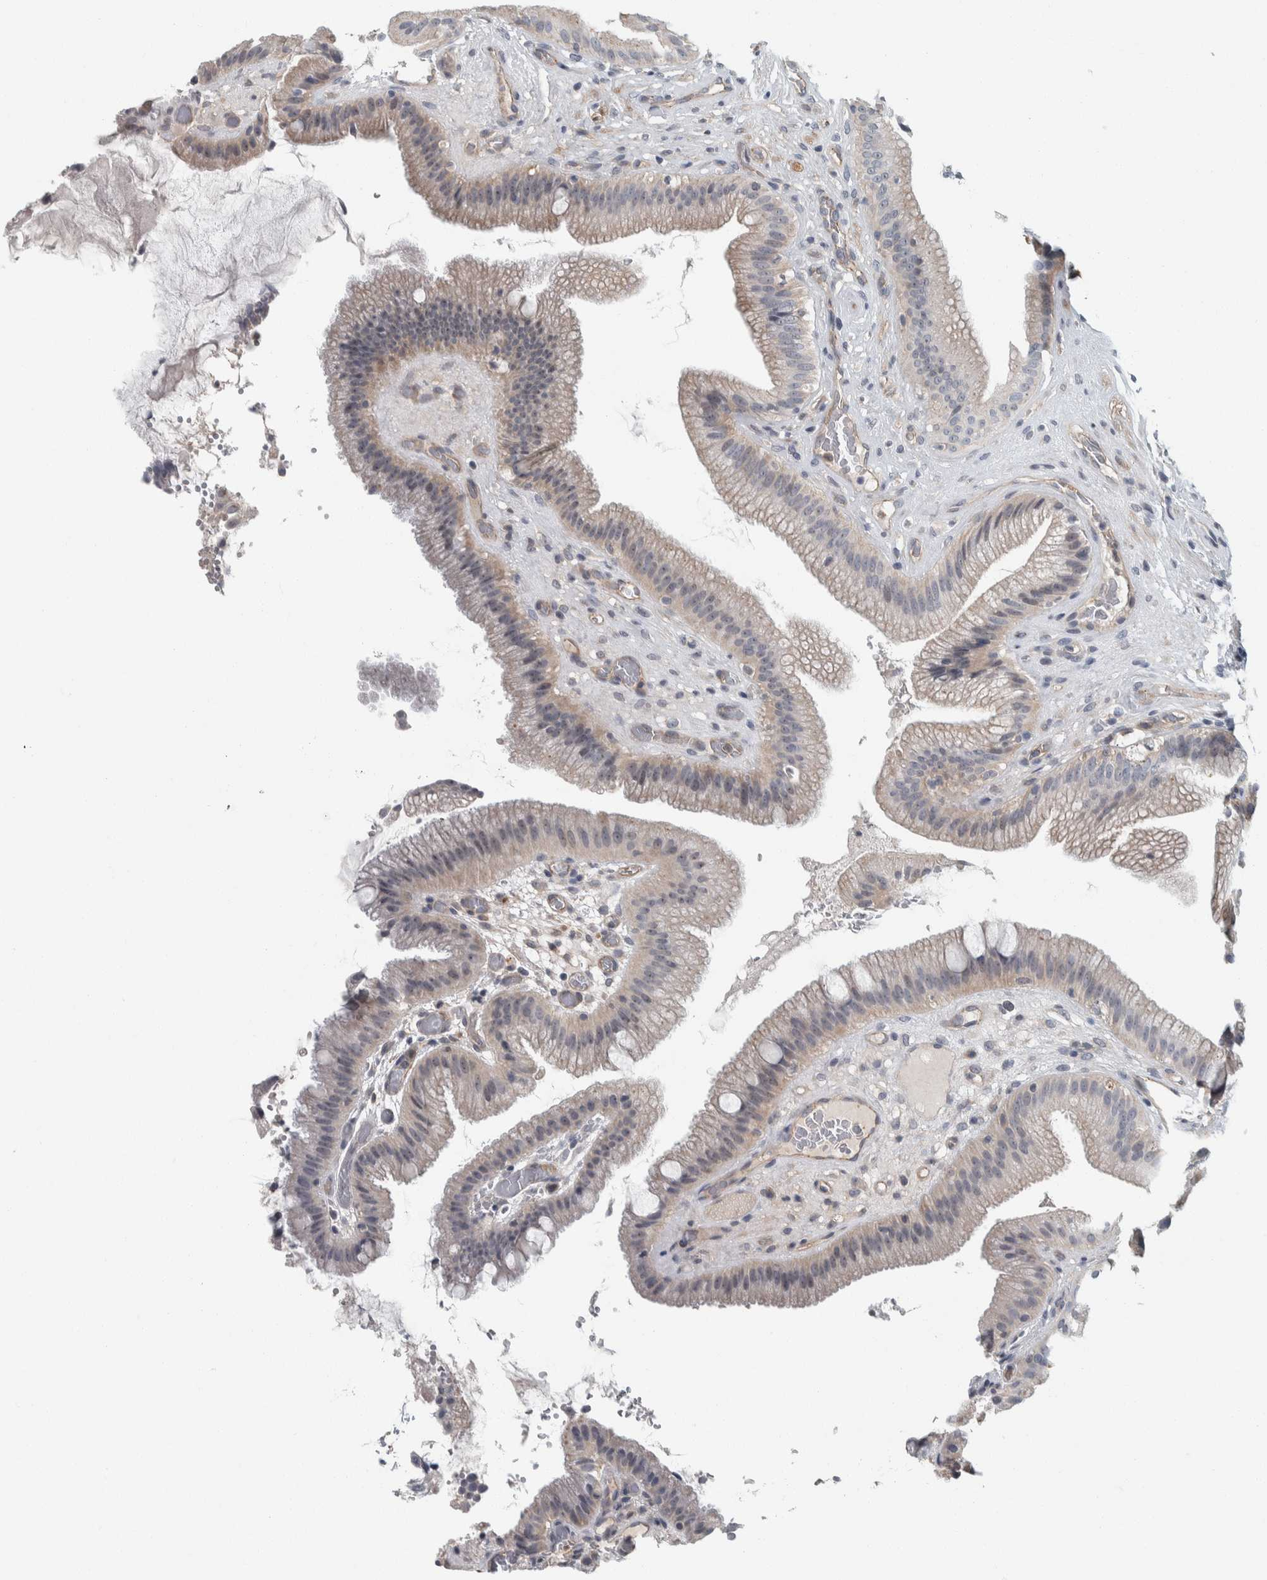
{"staining": {"intensity": "weak", "quantity": "25%-75%", "location": "cytoplasmic/membranous"}, "tissue": "gallbladder", "cell_type": "Glandular cells", "image_type": "normal", "snomed": [{"axis": "morphology", "description": "Normal tissue, NOS"}, {"axis": "topography", "description": "Gallbladder"}], "caption": "An immunohistochemistry histopathology image of normal tissue is shown. Protein staining in brown labels weak cytoplasmic/membranous positivity in gallbladder within glandular cells.", "gene": "KCNJ3", "patient": {"sex": "male", "age": 49}}